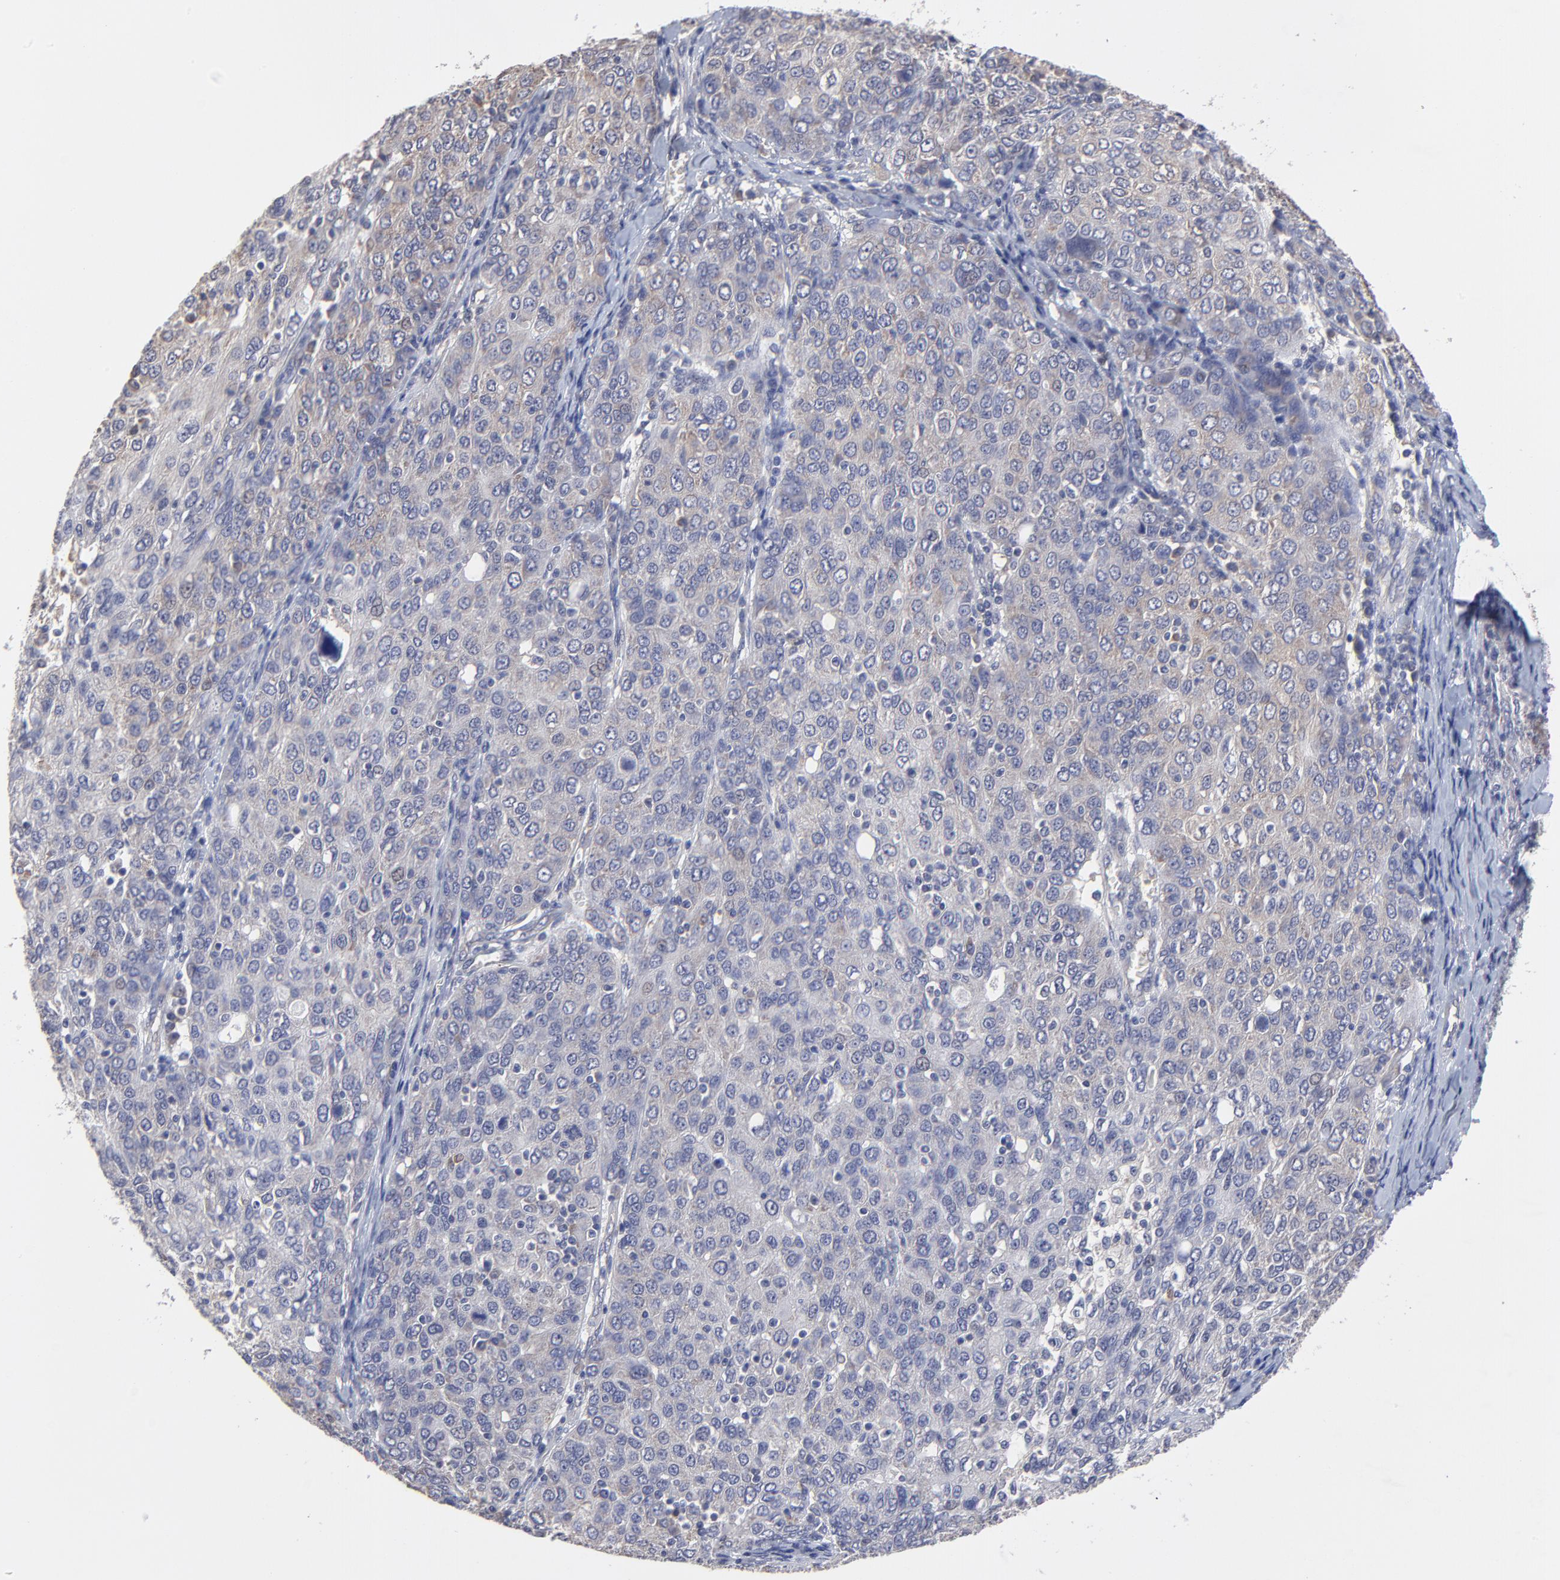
{"staining": {"intensity": "weak", "quantity": "<25%", "location": "cytoplasmic/membranous"}, "tissue": "ovarian cancer", "cell_type": "Tumor cells", "image_type": "cancer", "snomed": [{"axis": "morphology", "description": "Carcinoma, endometroid"}, {"axis": "topography", "description": "Ovary"}], "caption": "Immunohistochemistry (IHC) image of neoplastic tissue: ovarian cancer (endometroid carcinoma) stained with DAB (3,3'-diaminobenzidine) demonstrates no significant protein positivity in tumor cells. The staining was performed using DAB (3,3'-diaminobenzidine) to visualize the protein expression in brown, while the nuclei were stained in blue with hematoxylin (Magnification: 20x).", "gene": "CCT2", "patient": {"sex": "female", "age": 50}}